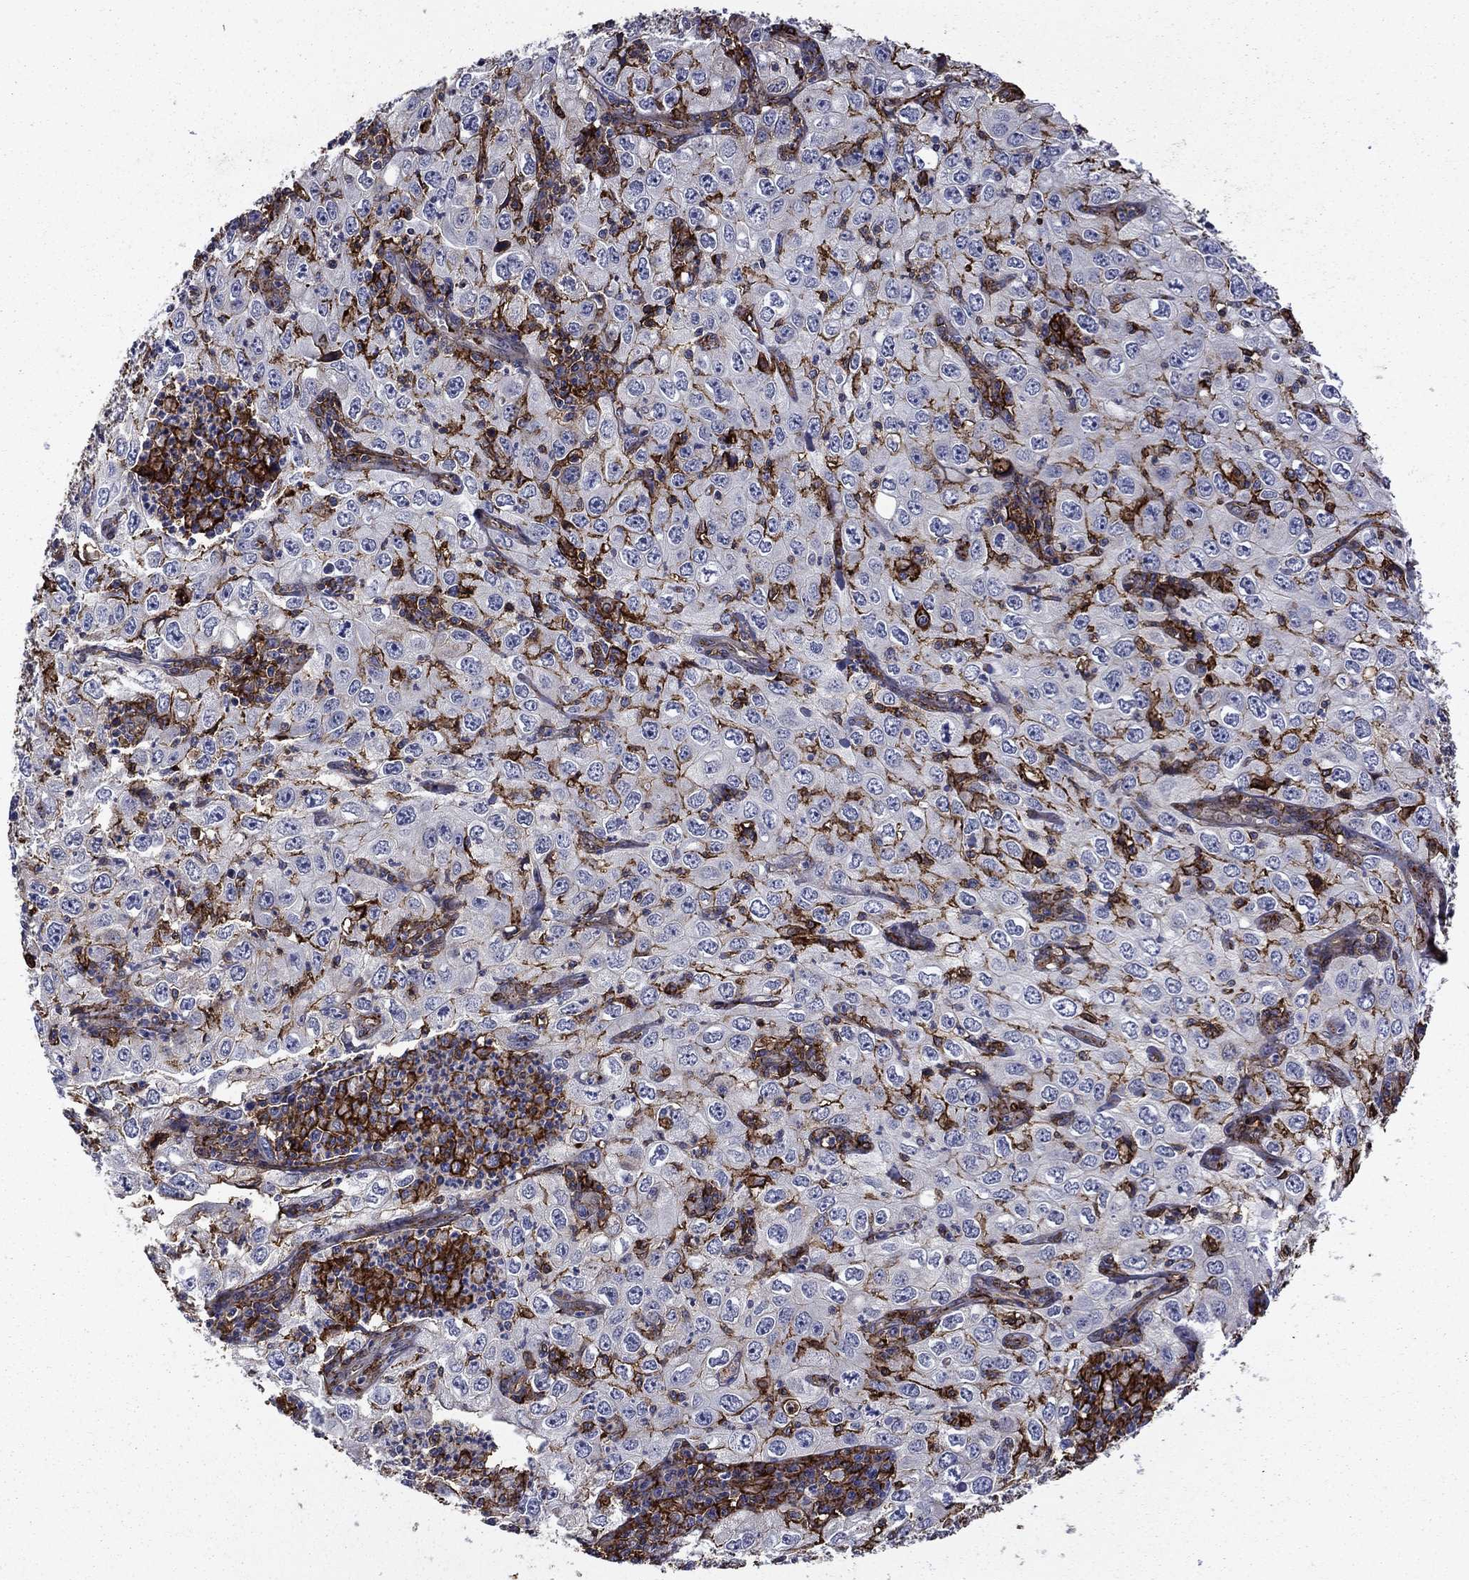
{"staining": {"intensity": "negative", "quantity": "none", "location": "none"}, "tissue": "cervical cancer", "cell_type": "Tumor cells", "image_type": "cancer", "snomed": [{"axis": "morphology", "description": "Squamous cell carcinoma, NOS"}, {"axis": "topography", "description": "Cervix"}], "caption": "Histopathology image shows no protein staining in tumor cells of cervical cancer (squamous cell carcinoma) tissue. Brightfield microscopy of immunohistochemistry (IHC) stained with DAB (brown) and hematoxylin (blue), captured at high magnification.", "gene": "PLAU", "patient": {"sex": "female", "age": 24}}